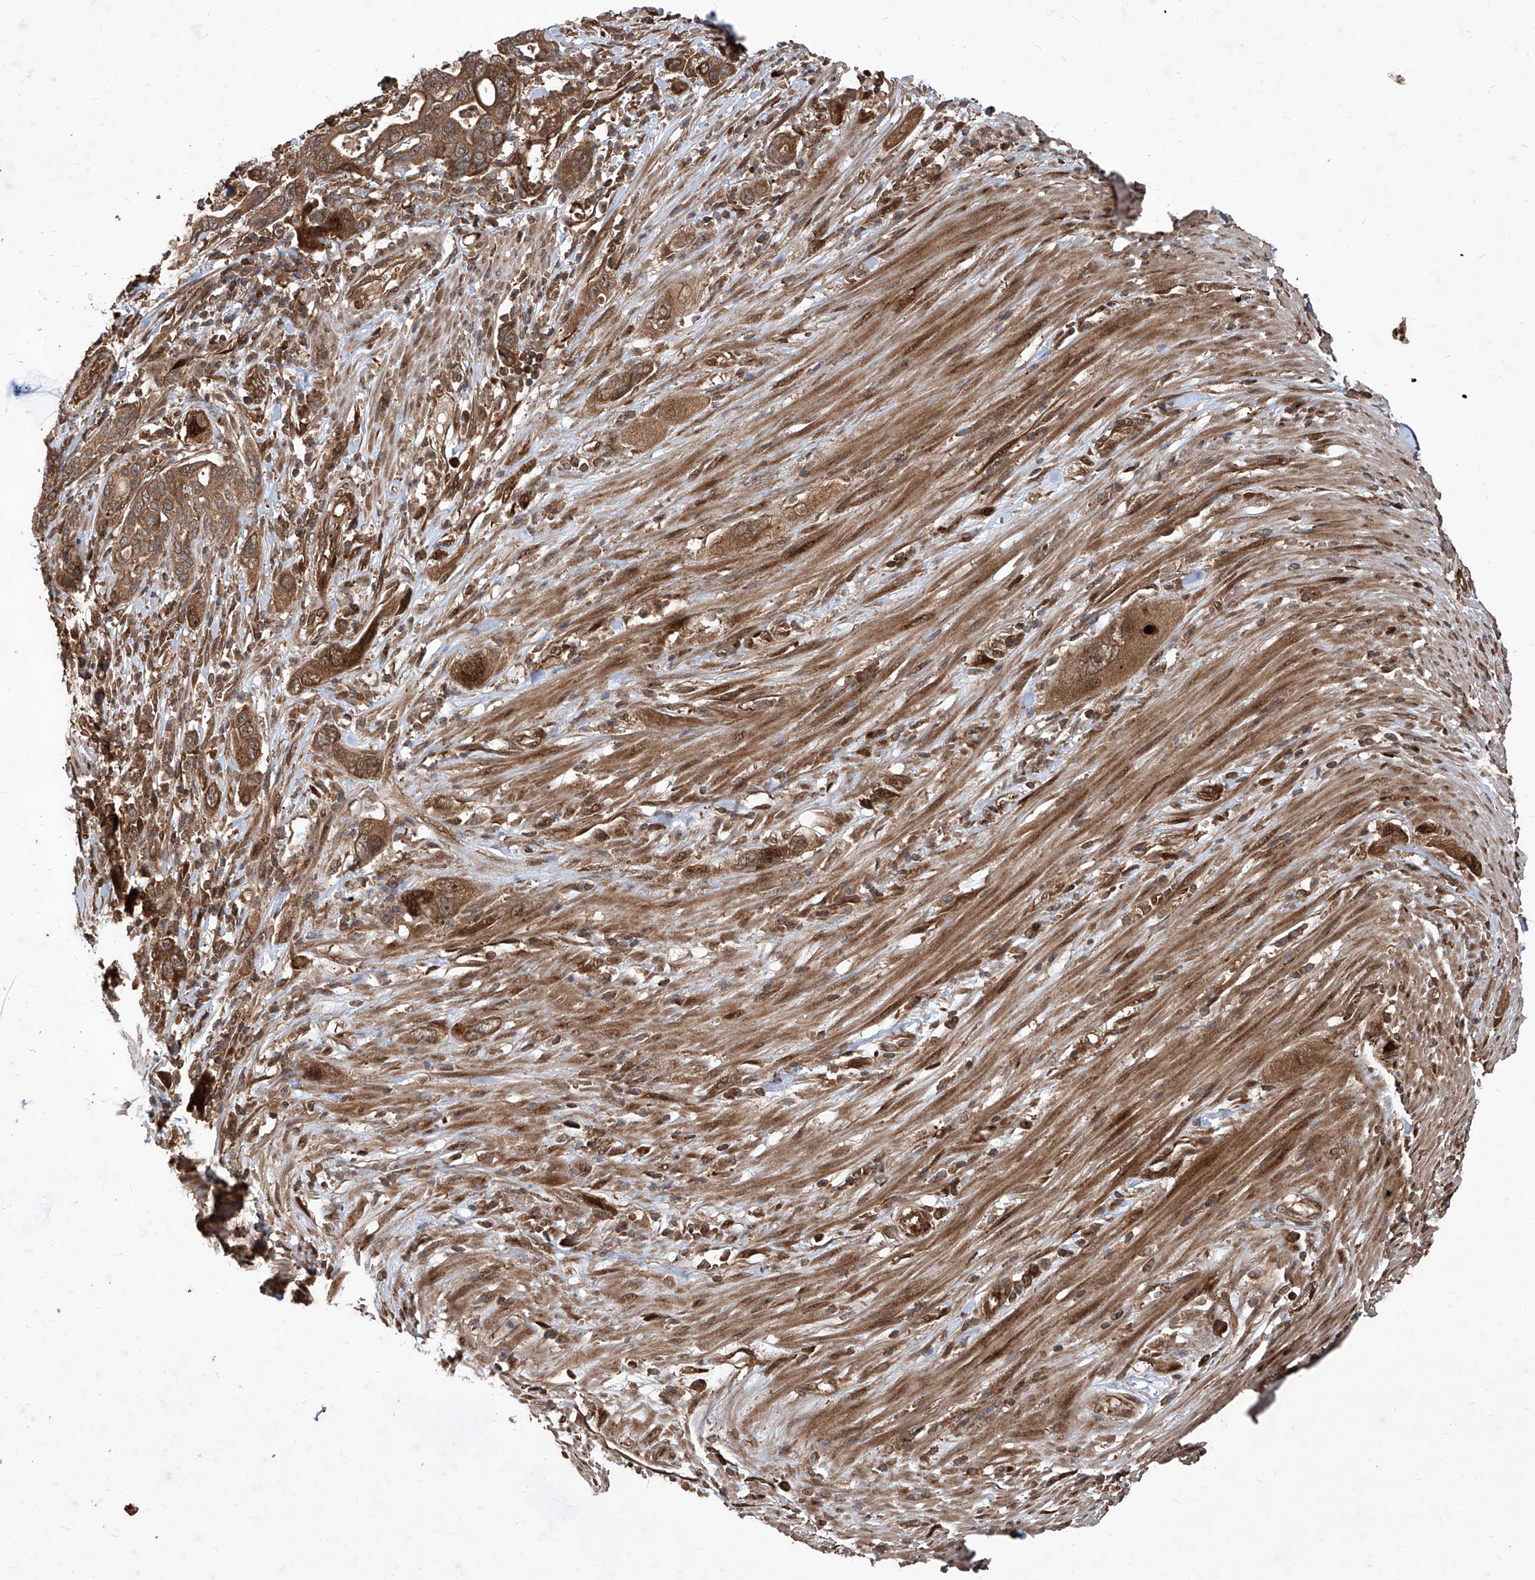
{"staining": {"intensity": "moderate", "quantity": ">75%", "location": "cytoplasmic/membranous,nuclear"}, "tissue": "pancreatic cancer", "cell_type": "Tumor cells", "image_type": "cancer", "snomed": [{"axis": "morphology", "description": "Adenocarcinoma, NOS"}, {"axis": "topography", "description": "Pancreas"}], "caption": "A brown stain highlights moderate cytoplasmic/membranous and nuclear positivity of a protein in adenocarcinoma (pancreatic) tumor cells.", "gene": "MAGED2", "patient": {"sex": "female", "age": 71}}